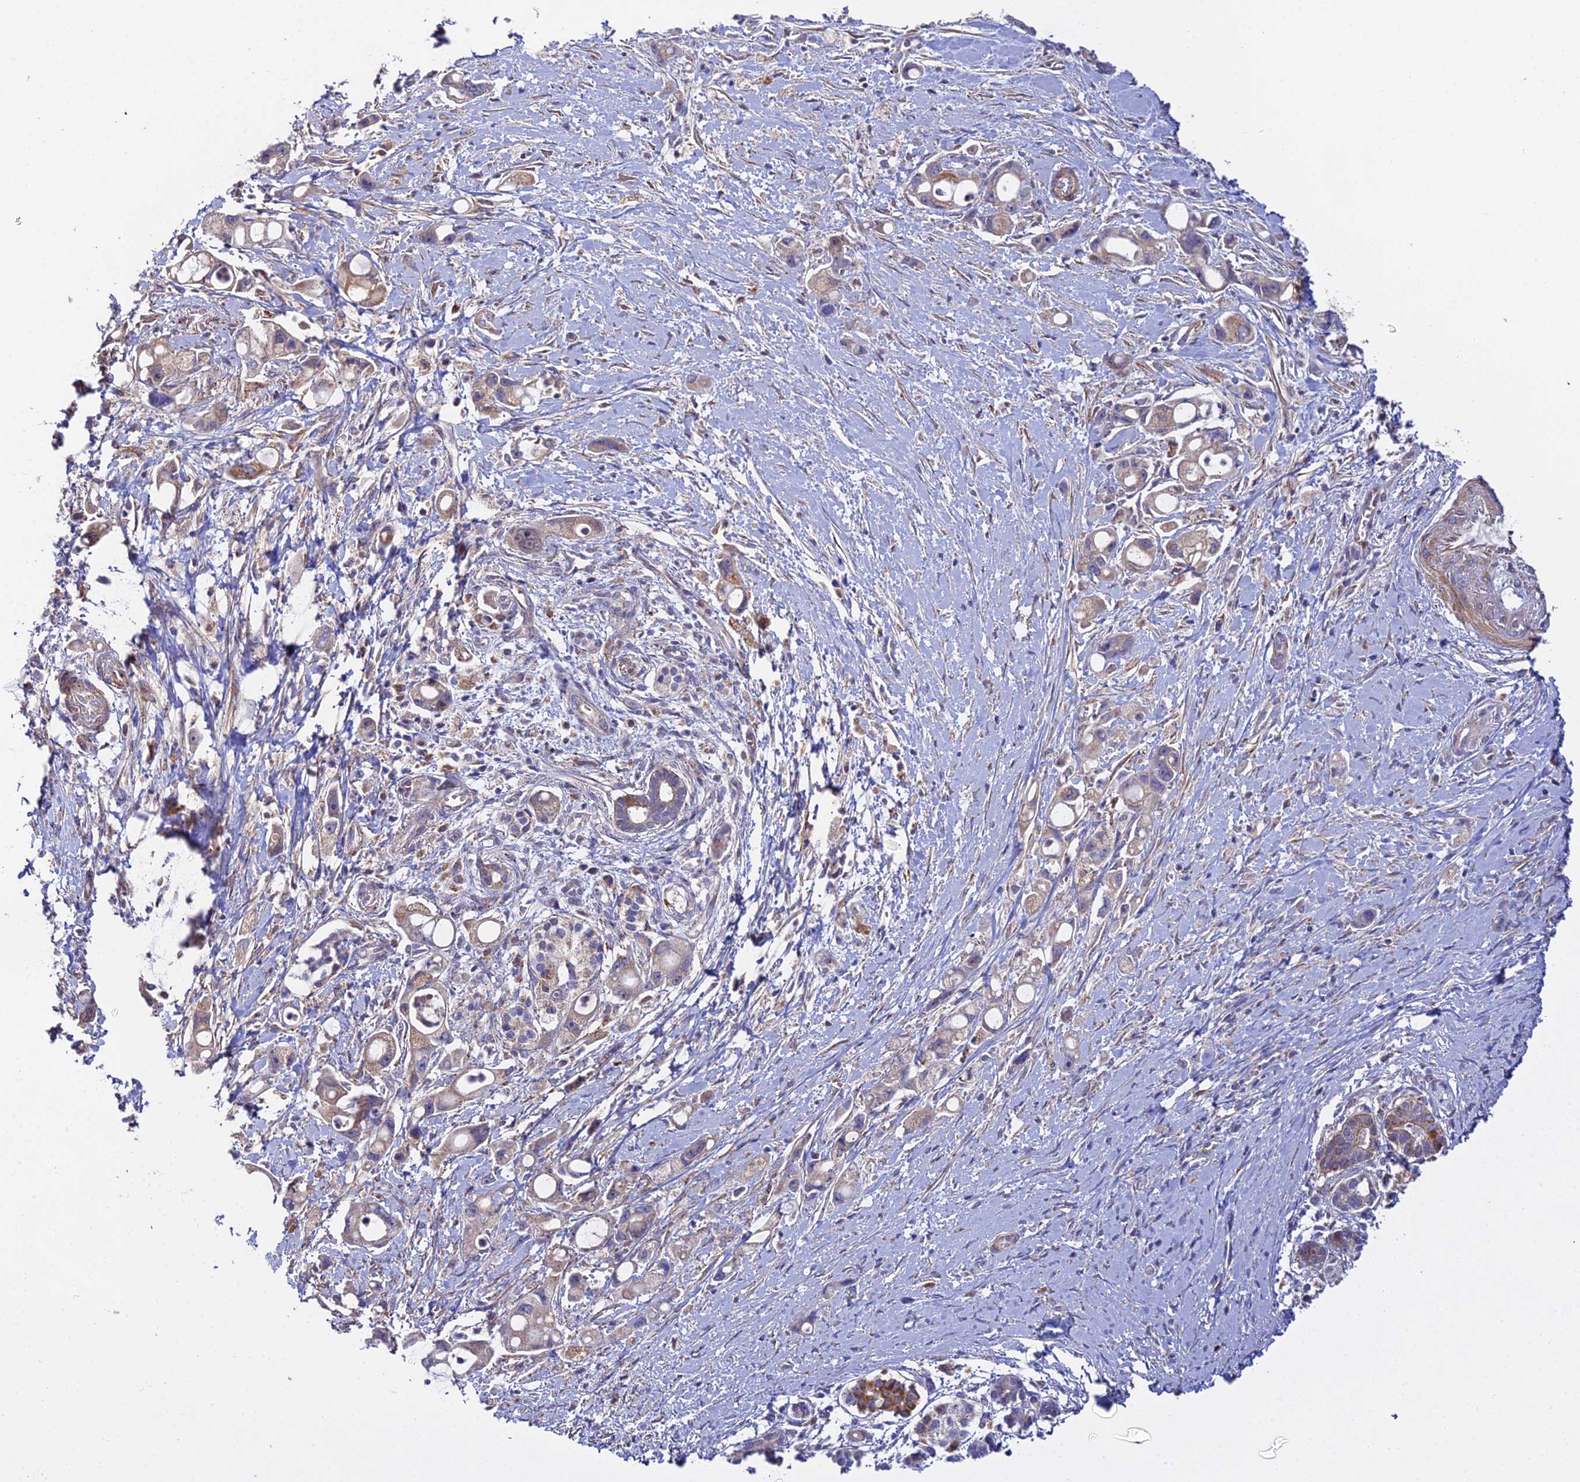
{"staining": {"intensity": "weak", "quantity": "25%-75%", "location": "cytoplasmic/membranous"}, "tissue": "pancreatic cancer", "cell_type": "Tumor cells", "image_type": "cancer", "snomed": [{"axis": "morphology", "description": "Adenocarcinoma, NOS"}, {"axis": "topography", "description": "Pancreas"}], "caption": "Pancreatic cancer stained with a protein marker demonstrates weak staining in tumor cells.", "gene": "ACOT2", "patient": {"sex": "male", "age": 68}}